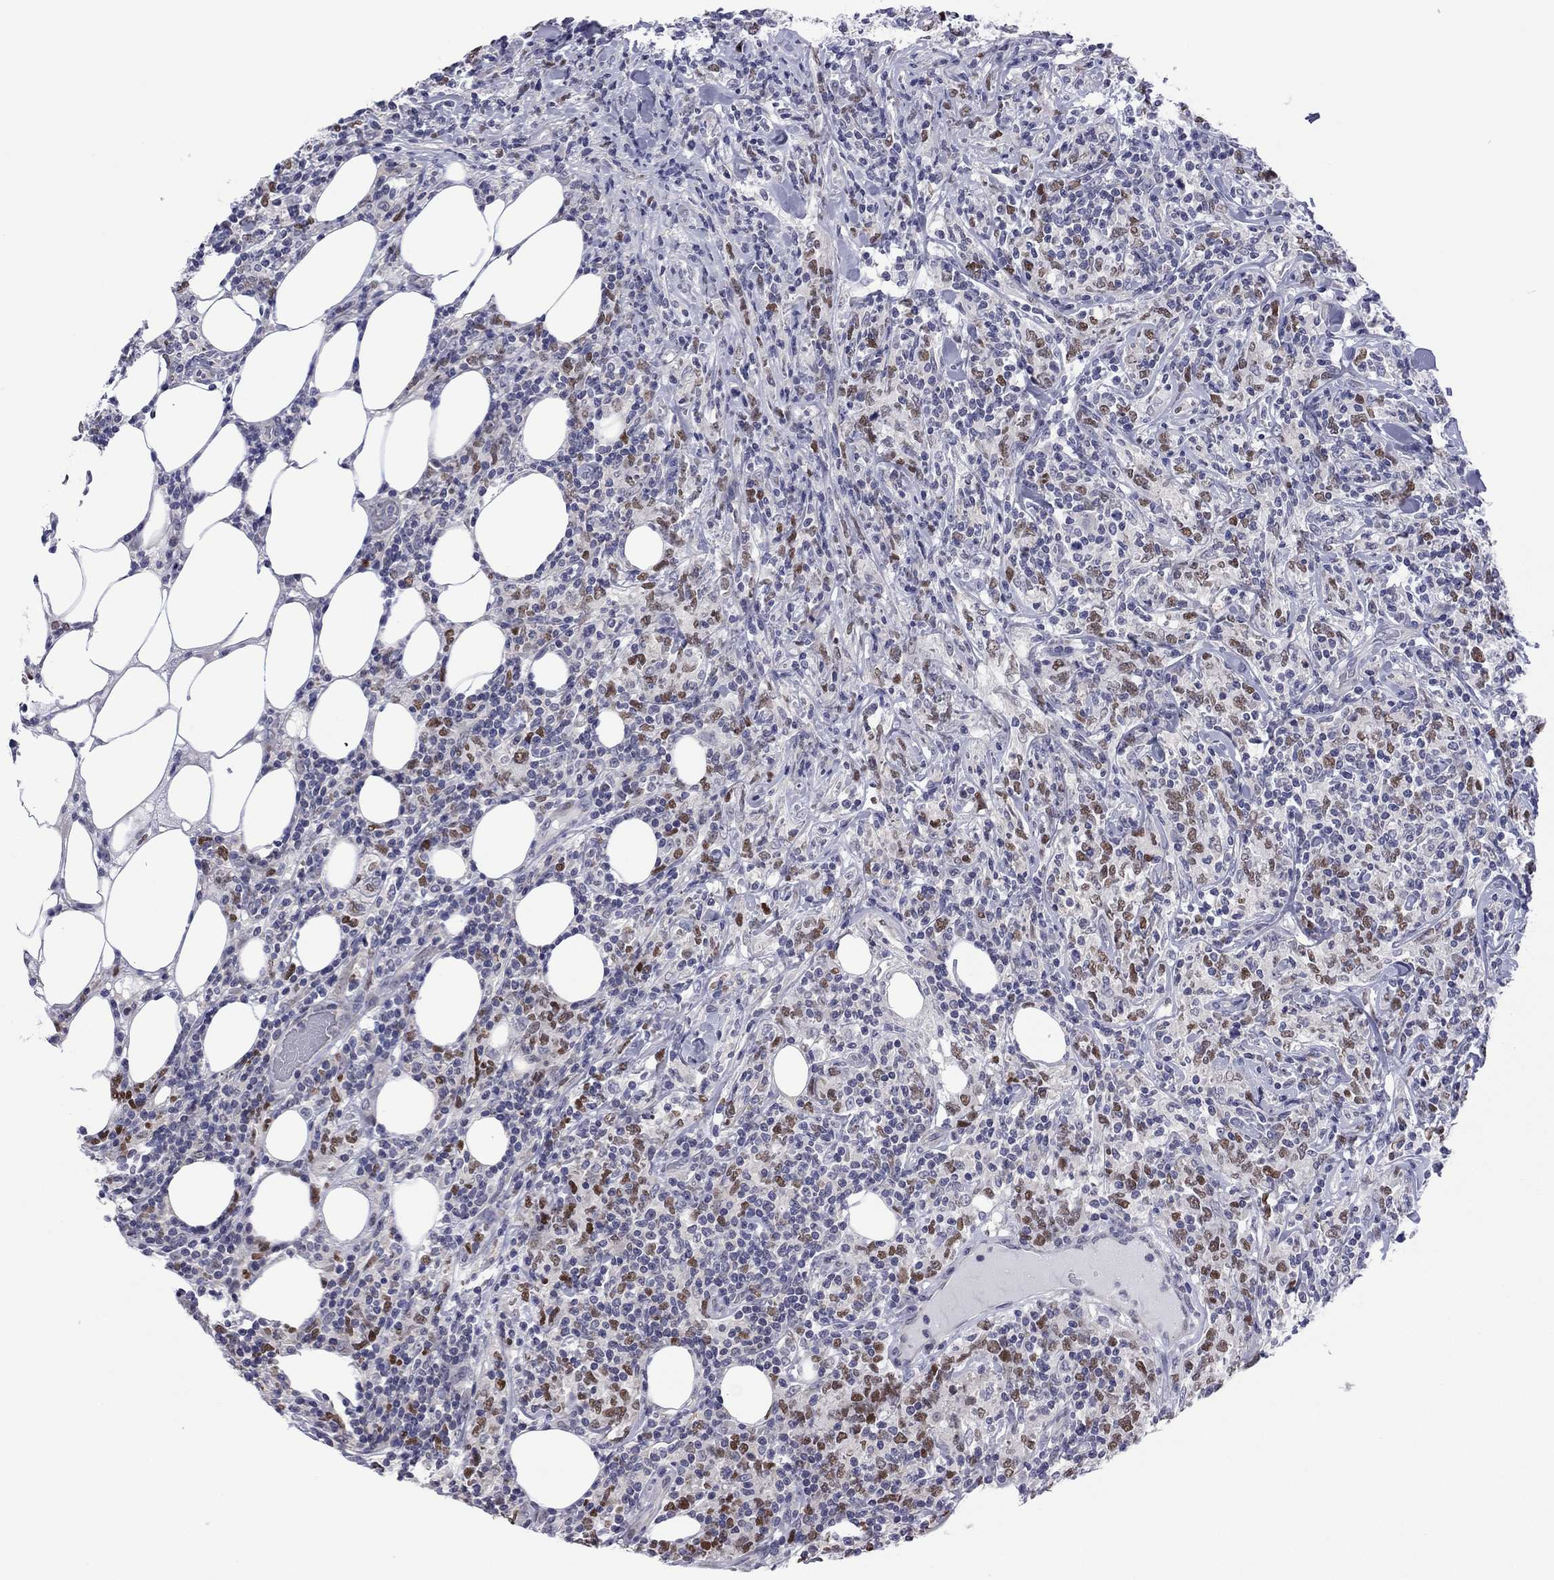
{"staining": {"intensity": "moderate", "quantity": ">75%", "location": "nuclear"}, "tissue": "lymphoma", "cell_type": "Tumor cells", "image_type": "cancer", "snomed": [{"axis": "morphology", "description": "Malignant lymphoma, non-Hodgkin's type, High grade"}, {"axis": "topography", "description": "Lymph node"}], "caption": "Tumor cells demonstrate moderate nuclear staining in about >75% of cells in lymphoma.", "gene": "POU5F2", "patient": {"sex": "female", "age": 84}}